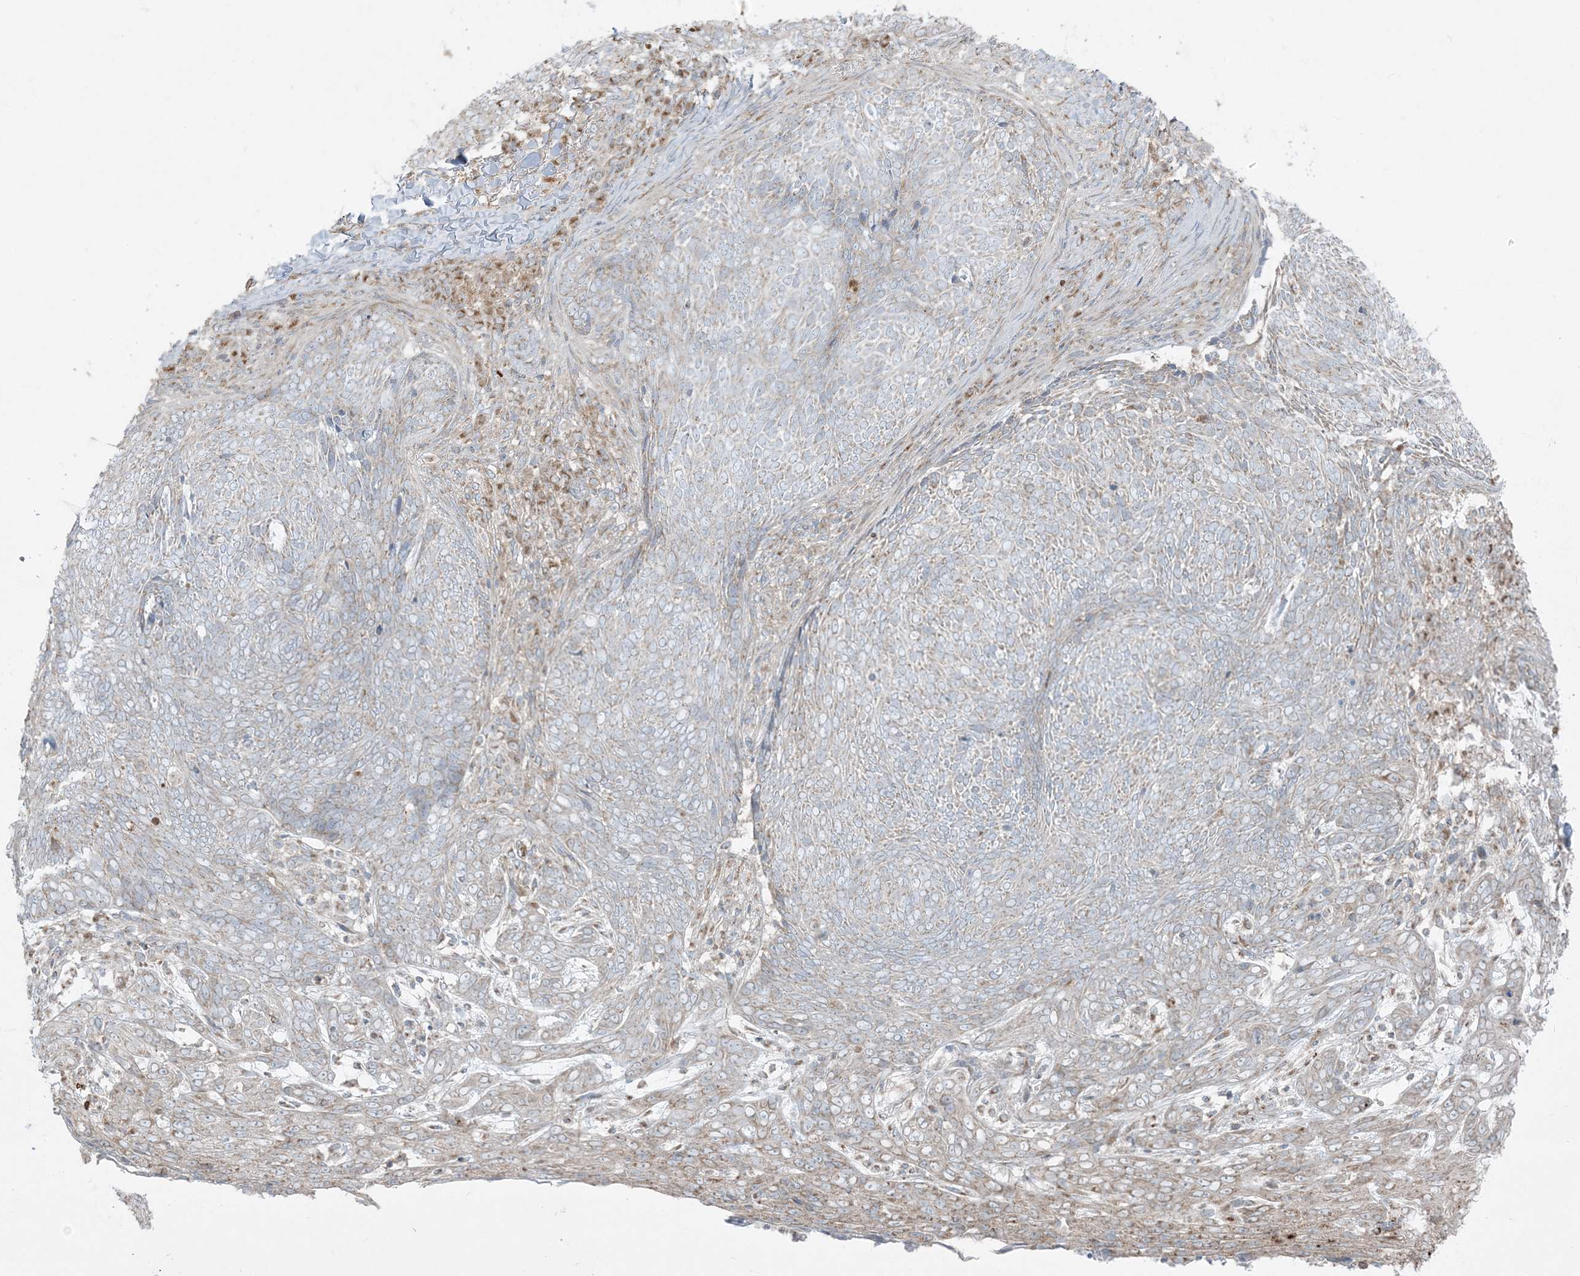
{"staining": {"intensity": "weak", "quantity": "<25%", "location": "cytoplasmic/membranous"}, "tissue": "skin cancer", "cell_type": "Tumor cells", "image_type": "cancer", "snomed": [{"axis": "morphology", "description": "Basal cell carcinoma"}, {"axis": "topography", "description": "Skin"}], "caption": "Immunohistochemical staining of skin cancer (basal cell carcinoma) shows no significant positivity in tumor cells.", "gene": "PIK3R4", "patient": {"sex": "male", "age": 85}}